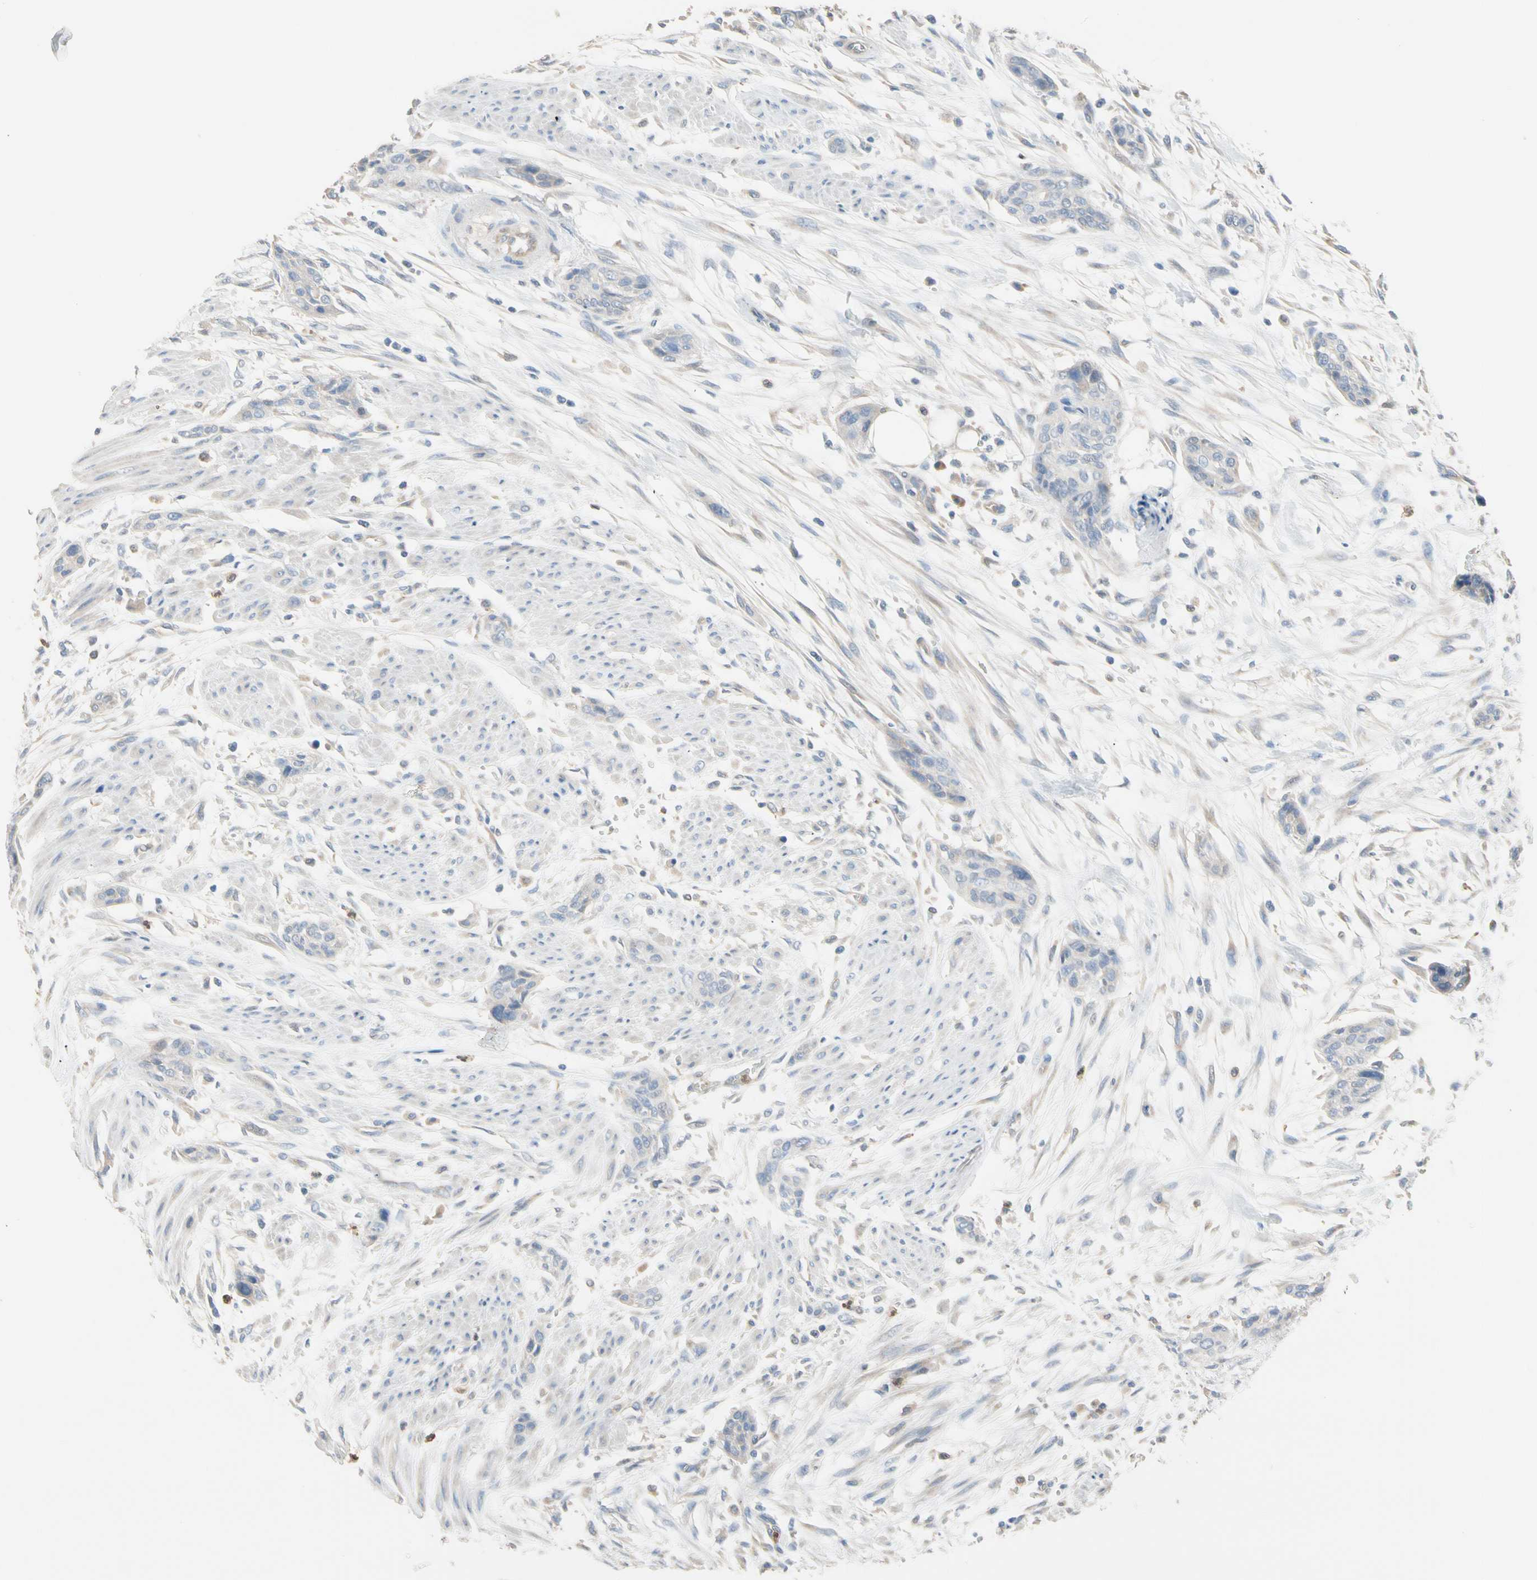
{"staining": {"intensity": "negative", "quantity": "none", "location": "none"}, "tissue": "urothelial cancer", "cell_type": "Tumor cells", "image_type": "cancer", "snomed": [{"axis": "morphology", "description": "Urothelial carcinoma, High grade"}, {"axis": "topography", "description": "Urinary bladder"}], "caption": "IHC of human urothelial cancer demonstrates no expression in tumor cells.", "gene": "BBOX1", "patient": {"sex": "male", "age": 35}}